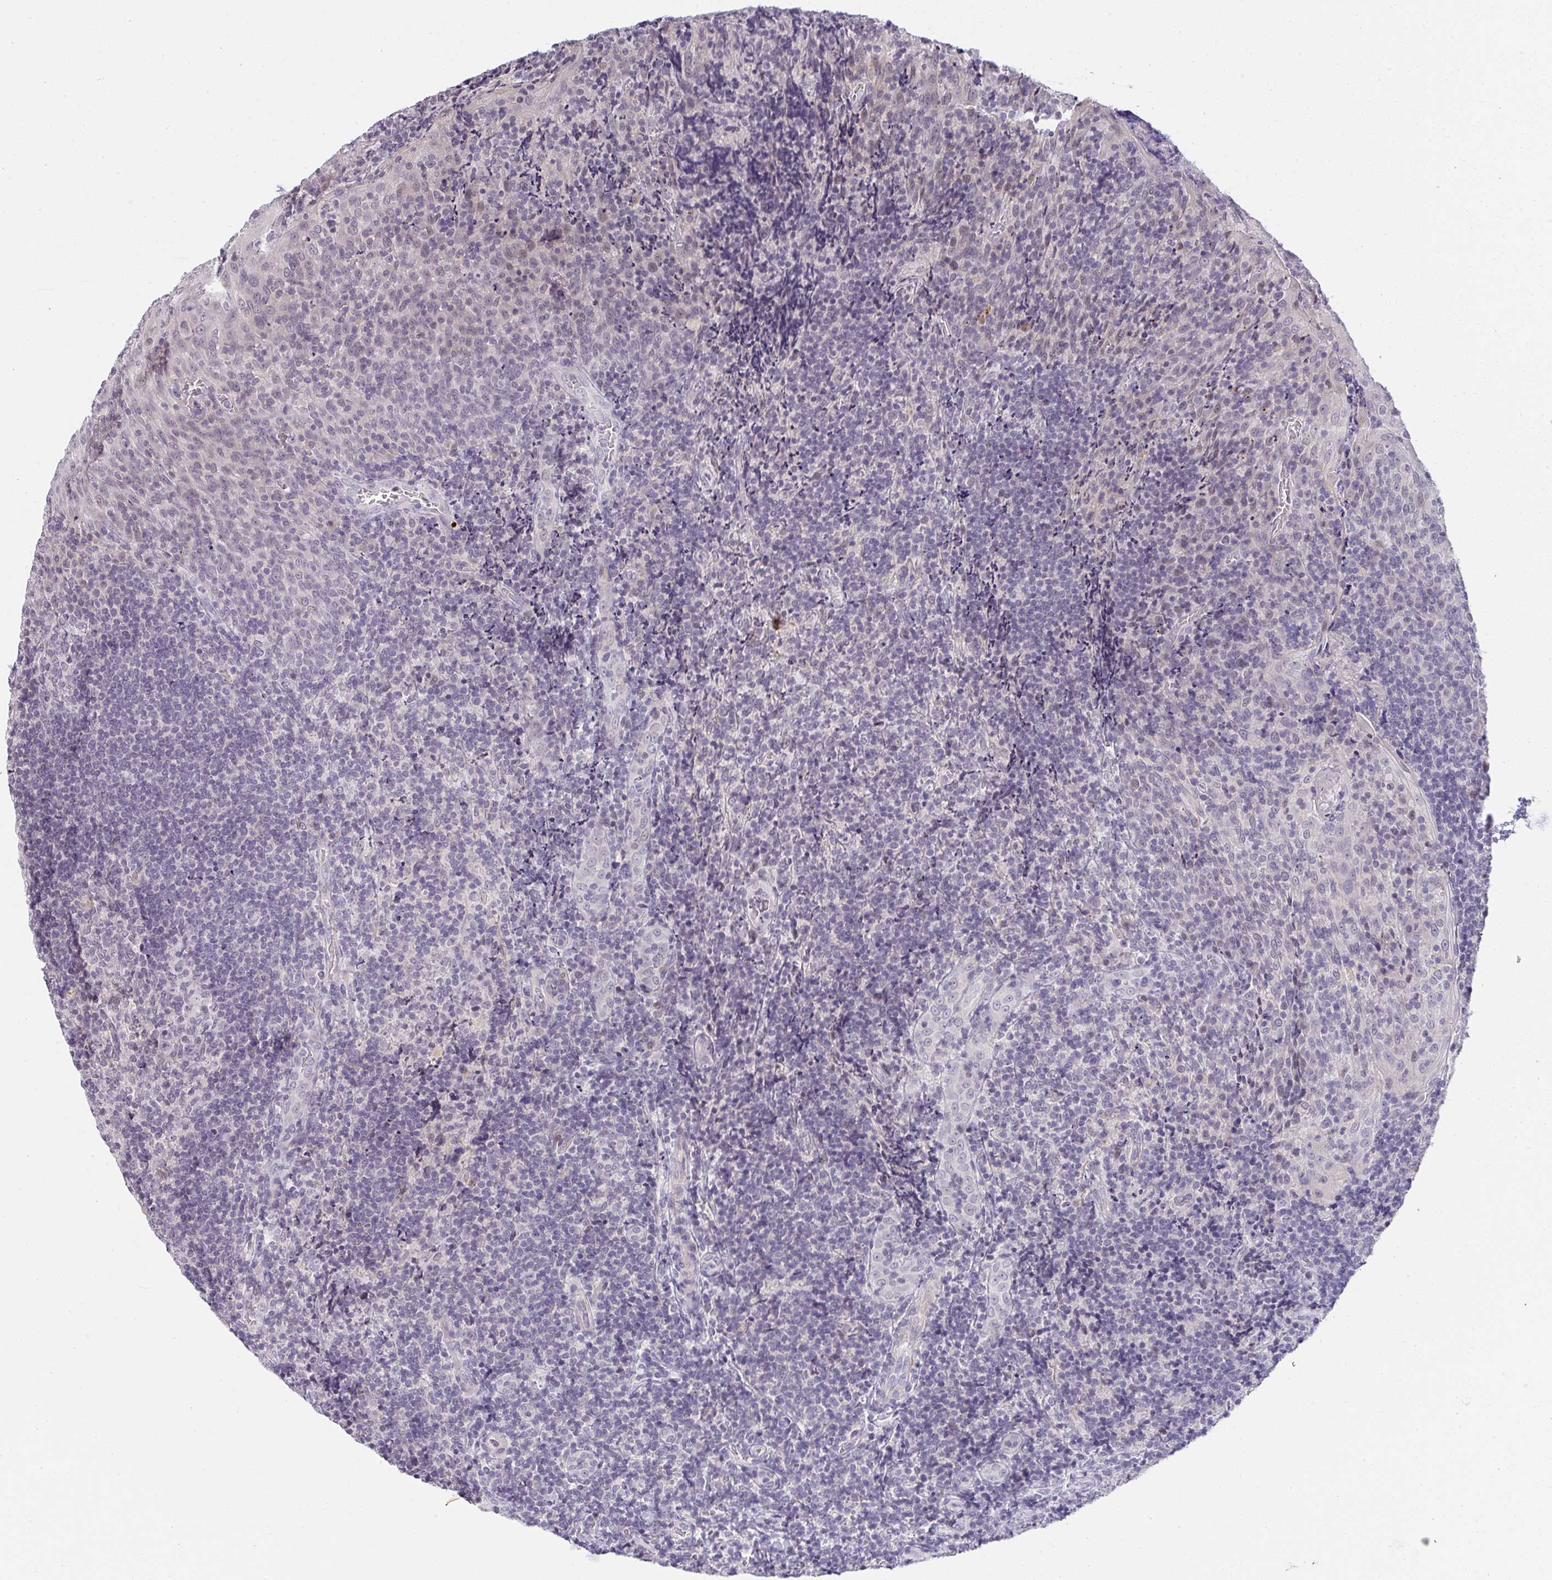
{"staining": {"intensity": "negative", "quantity": "none", "location": "none"}, "tissue": "tonsil", "cell_type": "Germinal center cells", "image_type": "normal", "snomed": [{"axis": "morphology", "description": "Normal tissue, NOS"}, {"axis": "topography", "description": "Tonsil"}], "caption": "Germinal center cells show no significant staining in unremarkable tonsil.", "gene": "CACNA1S", "patient": {"sex": "male", "age": 17}}